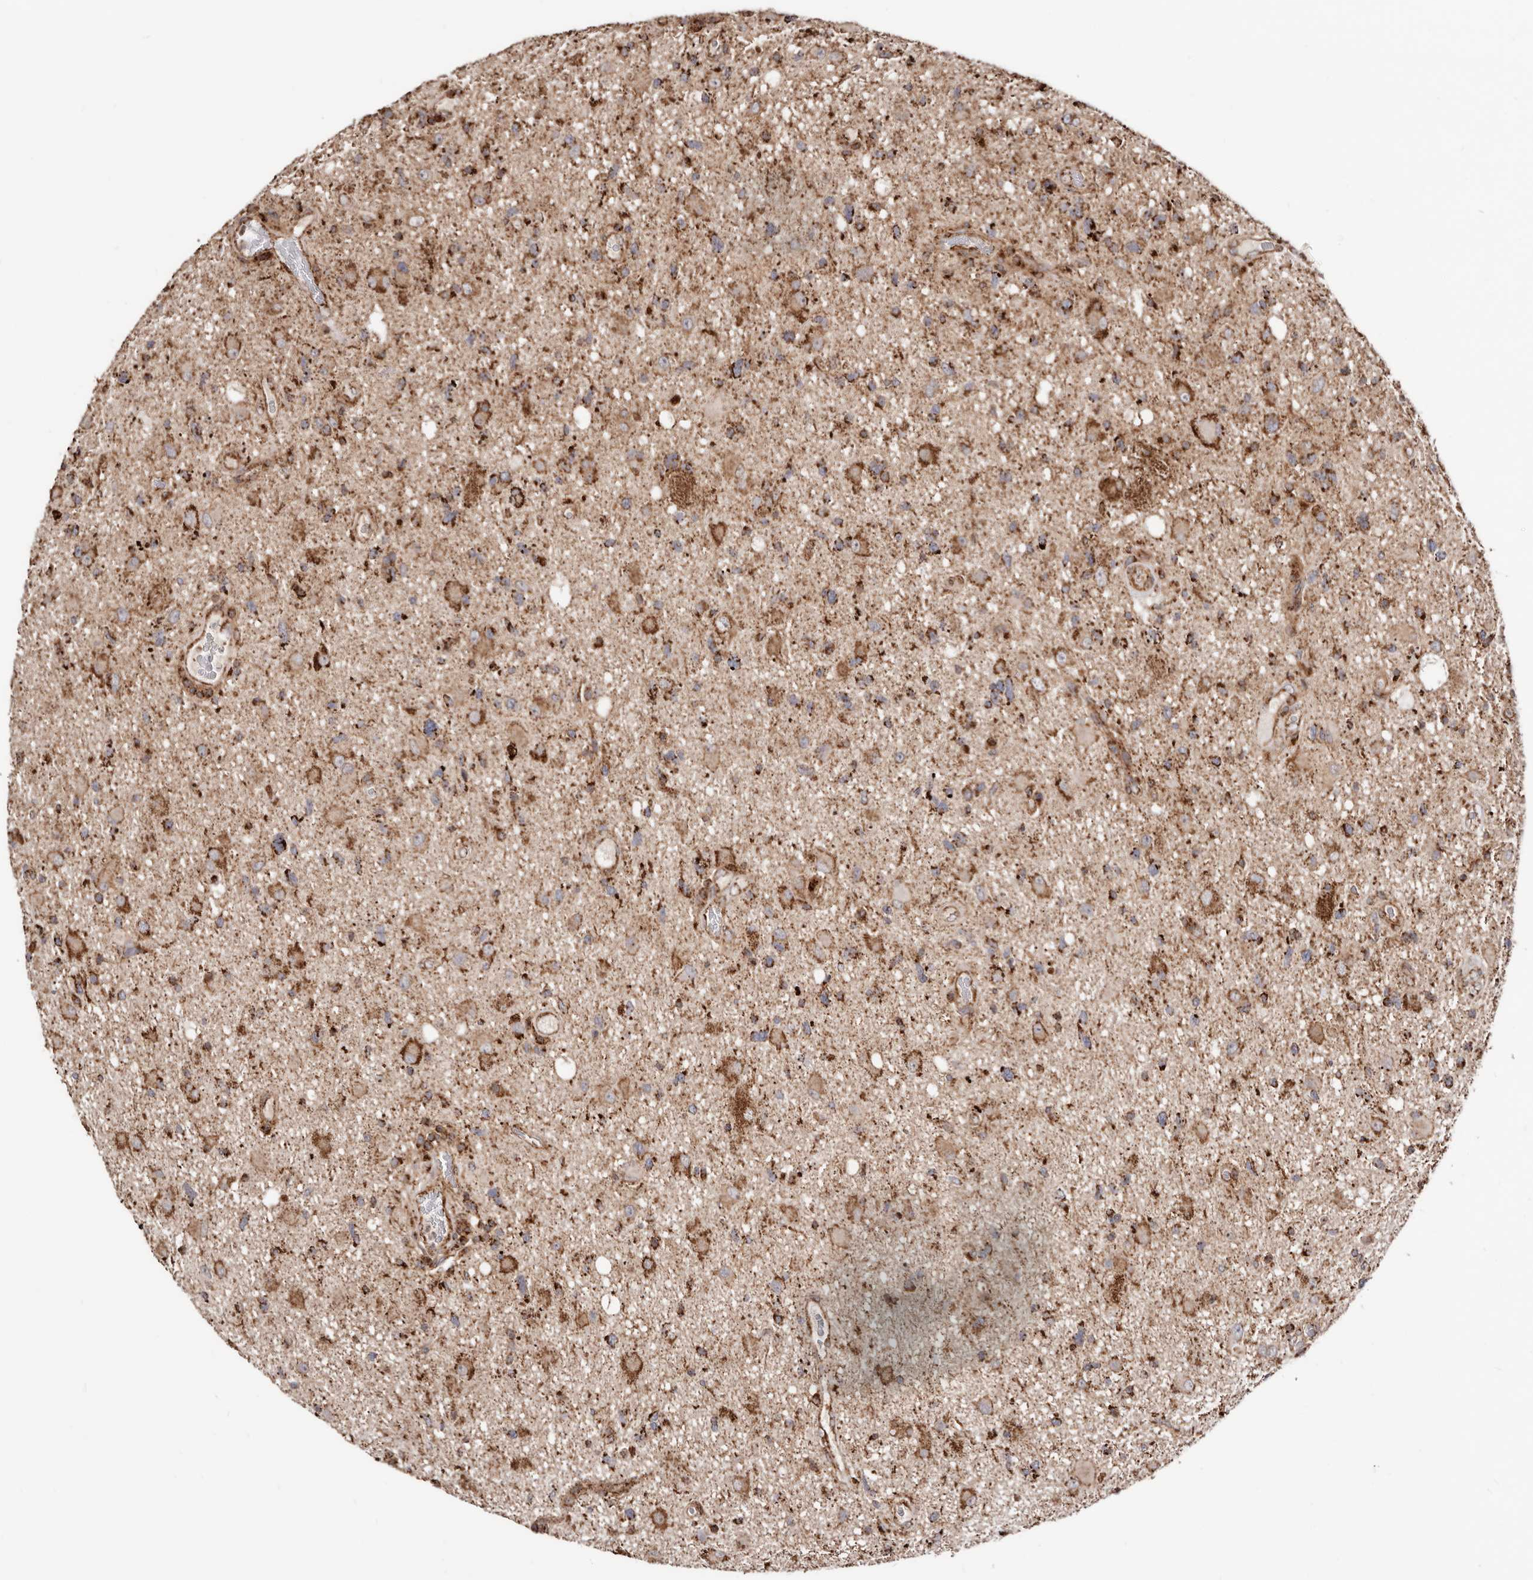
{"staining": {"intensity": "strong", "quantity": "25%-75%", "location": "cytoplasmic/membranous"}, "tissue": "glioma", "cell_type": "Tumor cells", "image_type": "cancer", "snomed": [{"axis": "morphology", "description": "Glioma, malignant, High grade"}, {"axis": "topography", "description": "Brain"}], "caption": "The immunohistochemical stain labels strong cytoplasmic/membranous staining in tumor cells of high-grade glioma (malignant) tissue.", "gene": "PRKACB", "patient": {"sex": "male", "age": 33}}